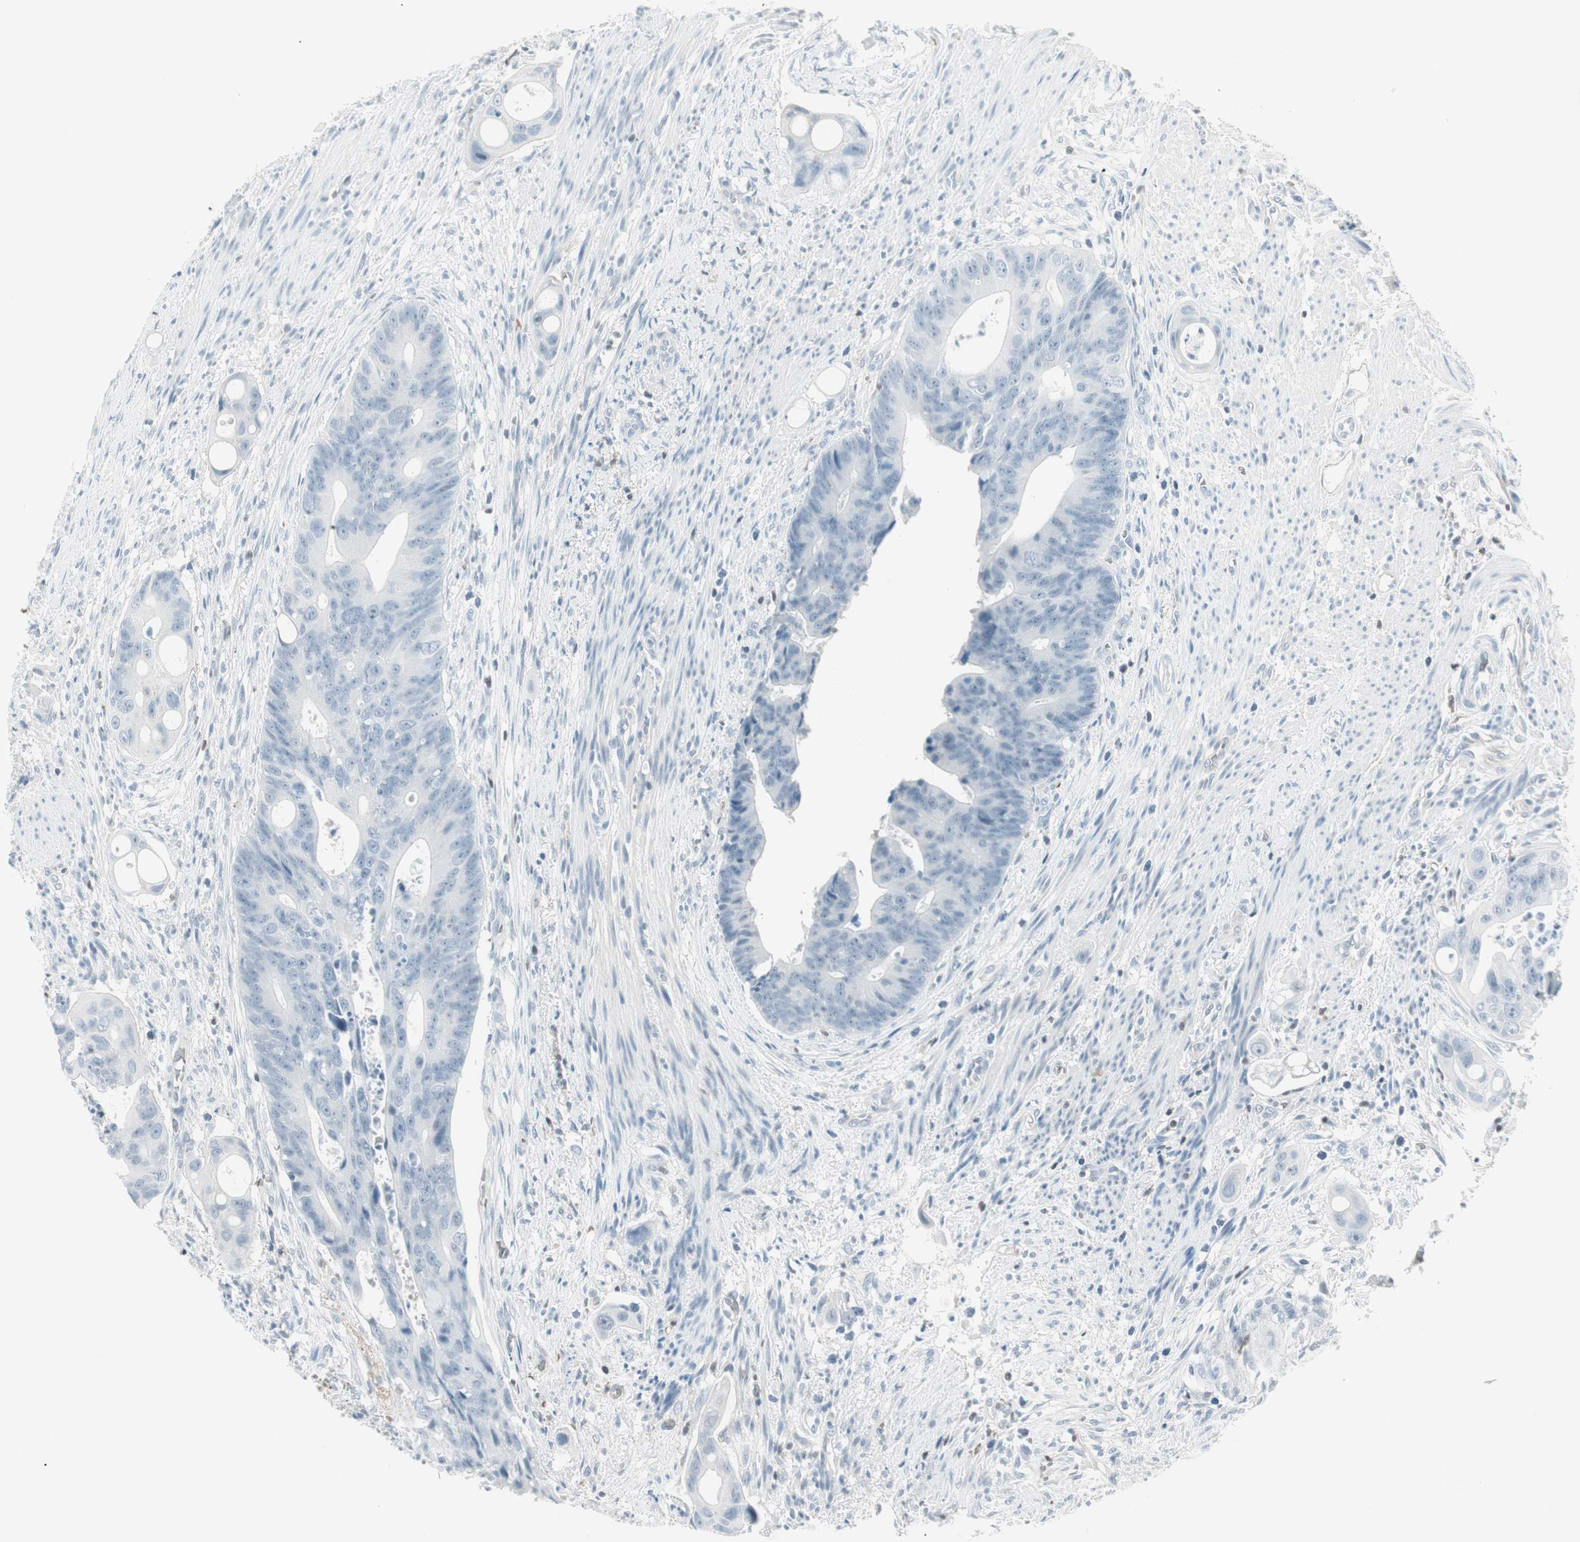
{"staining": {"intensity": "negative", "quantity": "none", "location": "none"}, "tissue": "colorectal cancer", "cell_type": "Tumor cells", "image_type": "cancer", "snomed": [{"axis": "morphology", "description": "Adenocarcinoma, NOS"}, {"axis": "topography", "description": "Colon"}], "caption": "An image of colorectal cancer (adenocarcinoma) stained for a protein shows no brown staining in tumor cells.", "gene": "MAP4K1", "patient": {"sex": "female", "age": 57}}